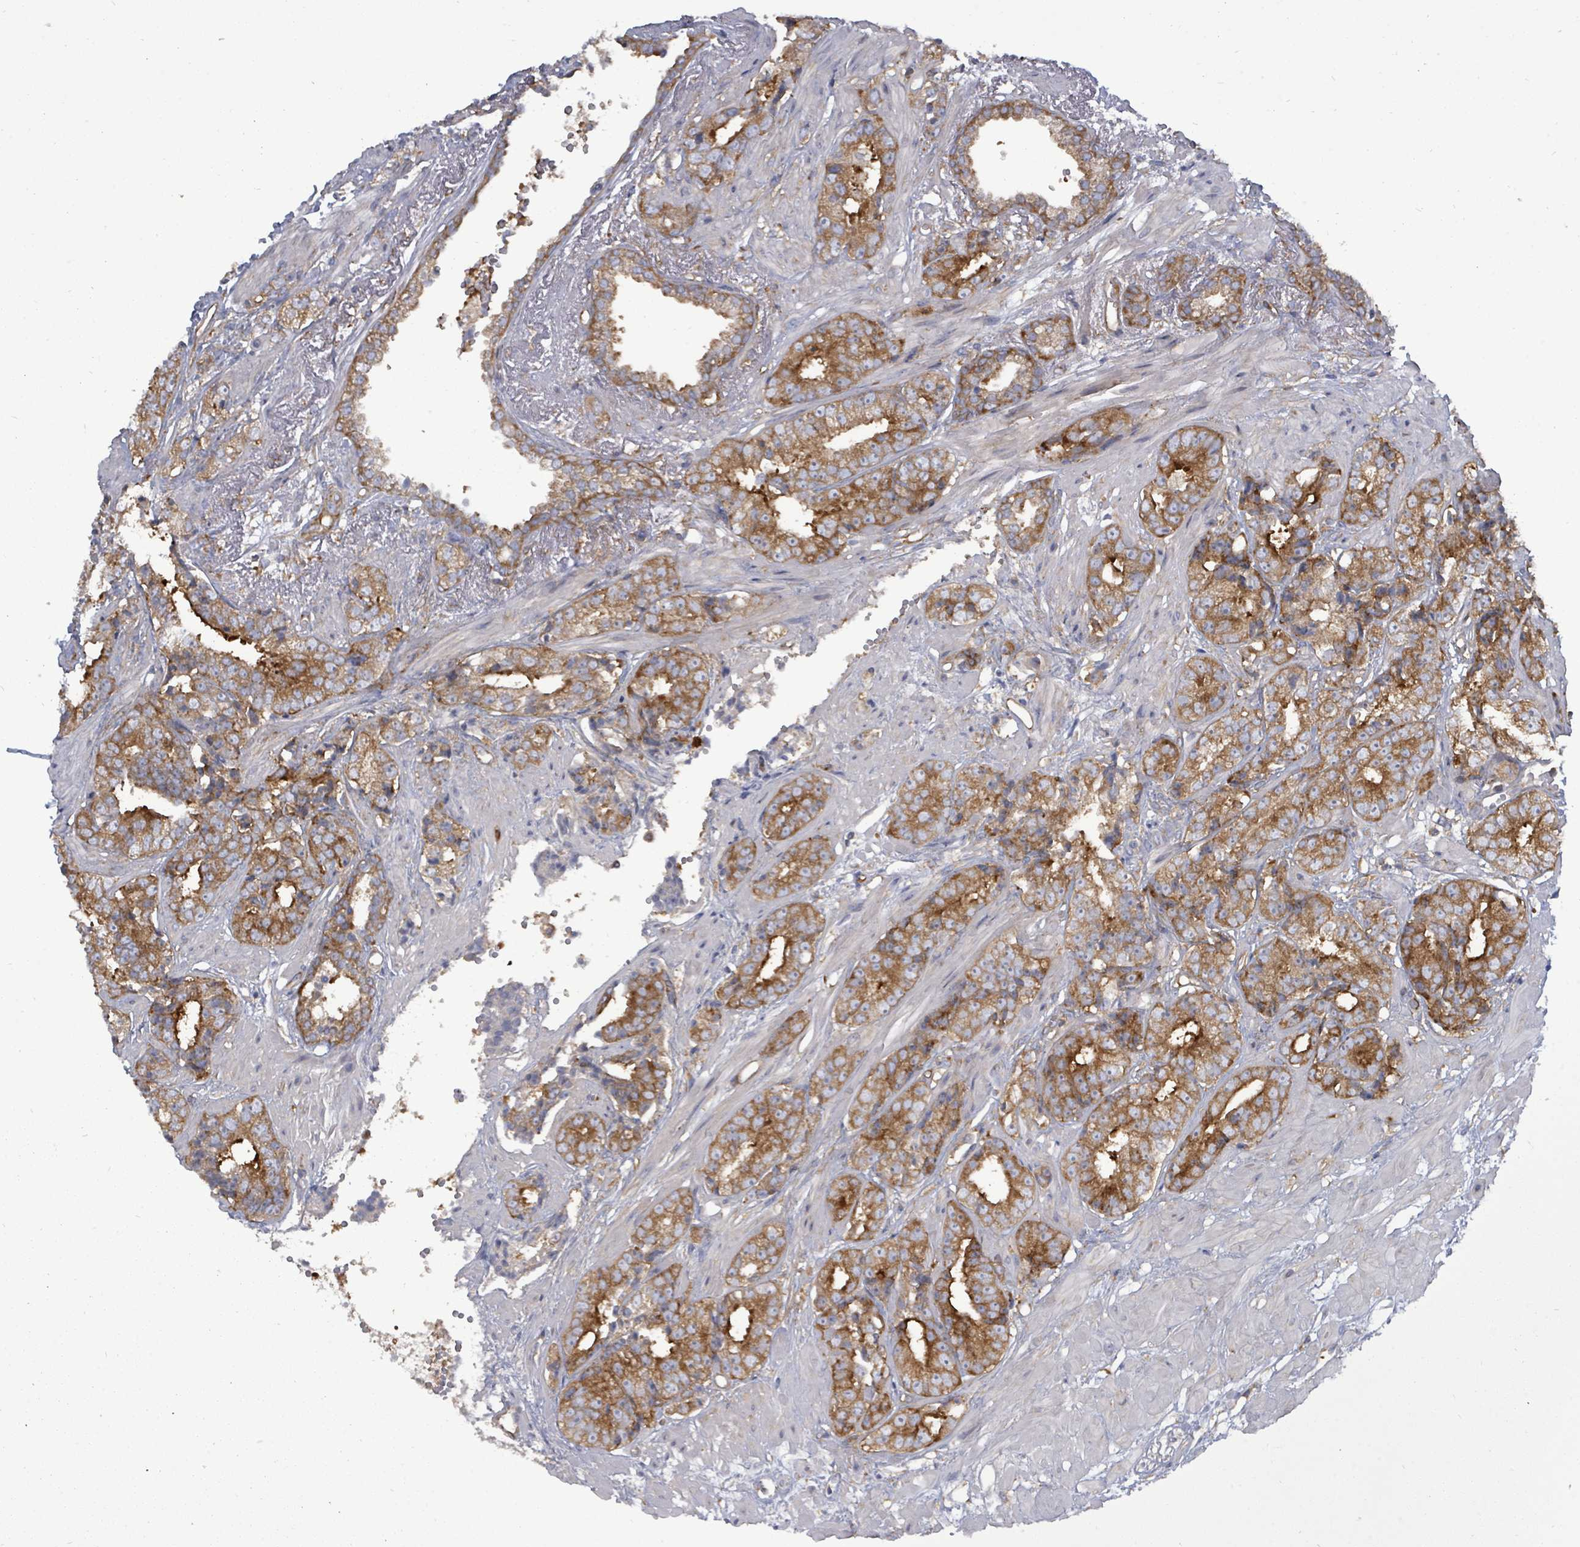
{"staining": {"intensity": "moderate", "quantity": ">75%", "location": "cytoplasmic/membranous"}, "tissue": "prostate cancer", "cell_type": "Tumor cells", "image_type": "cancer", "snomed": [{"axis": "morphology", "description": "Adenocarcinoma, High grade"}, {"axis": "topography", "description": "Prostate"}], "caption": "Adenocarcinoma (high-grade) (prostate) was stained to show a protein in brown. There is medium levels of moderate cytoplasmic/membranous positivity in approximately >75% of tumor cells.", "gene": "EIF3C", "patient": {"sex": "male", "age": 71}}